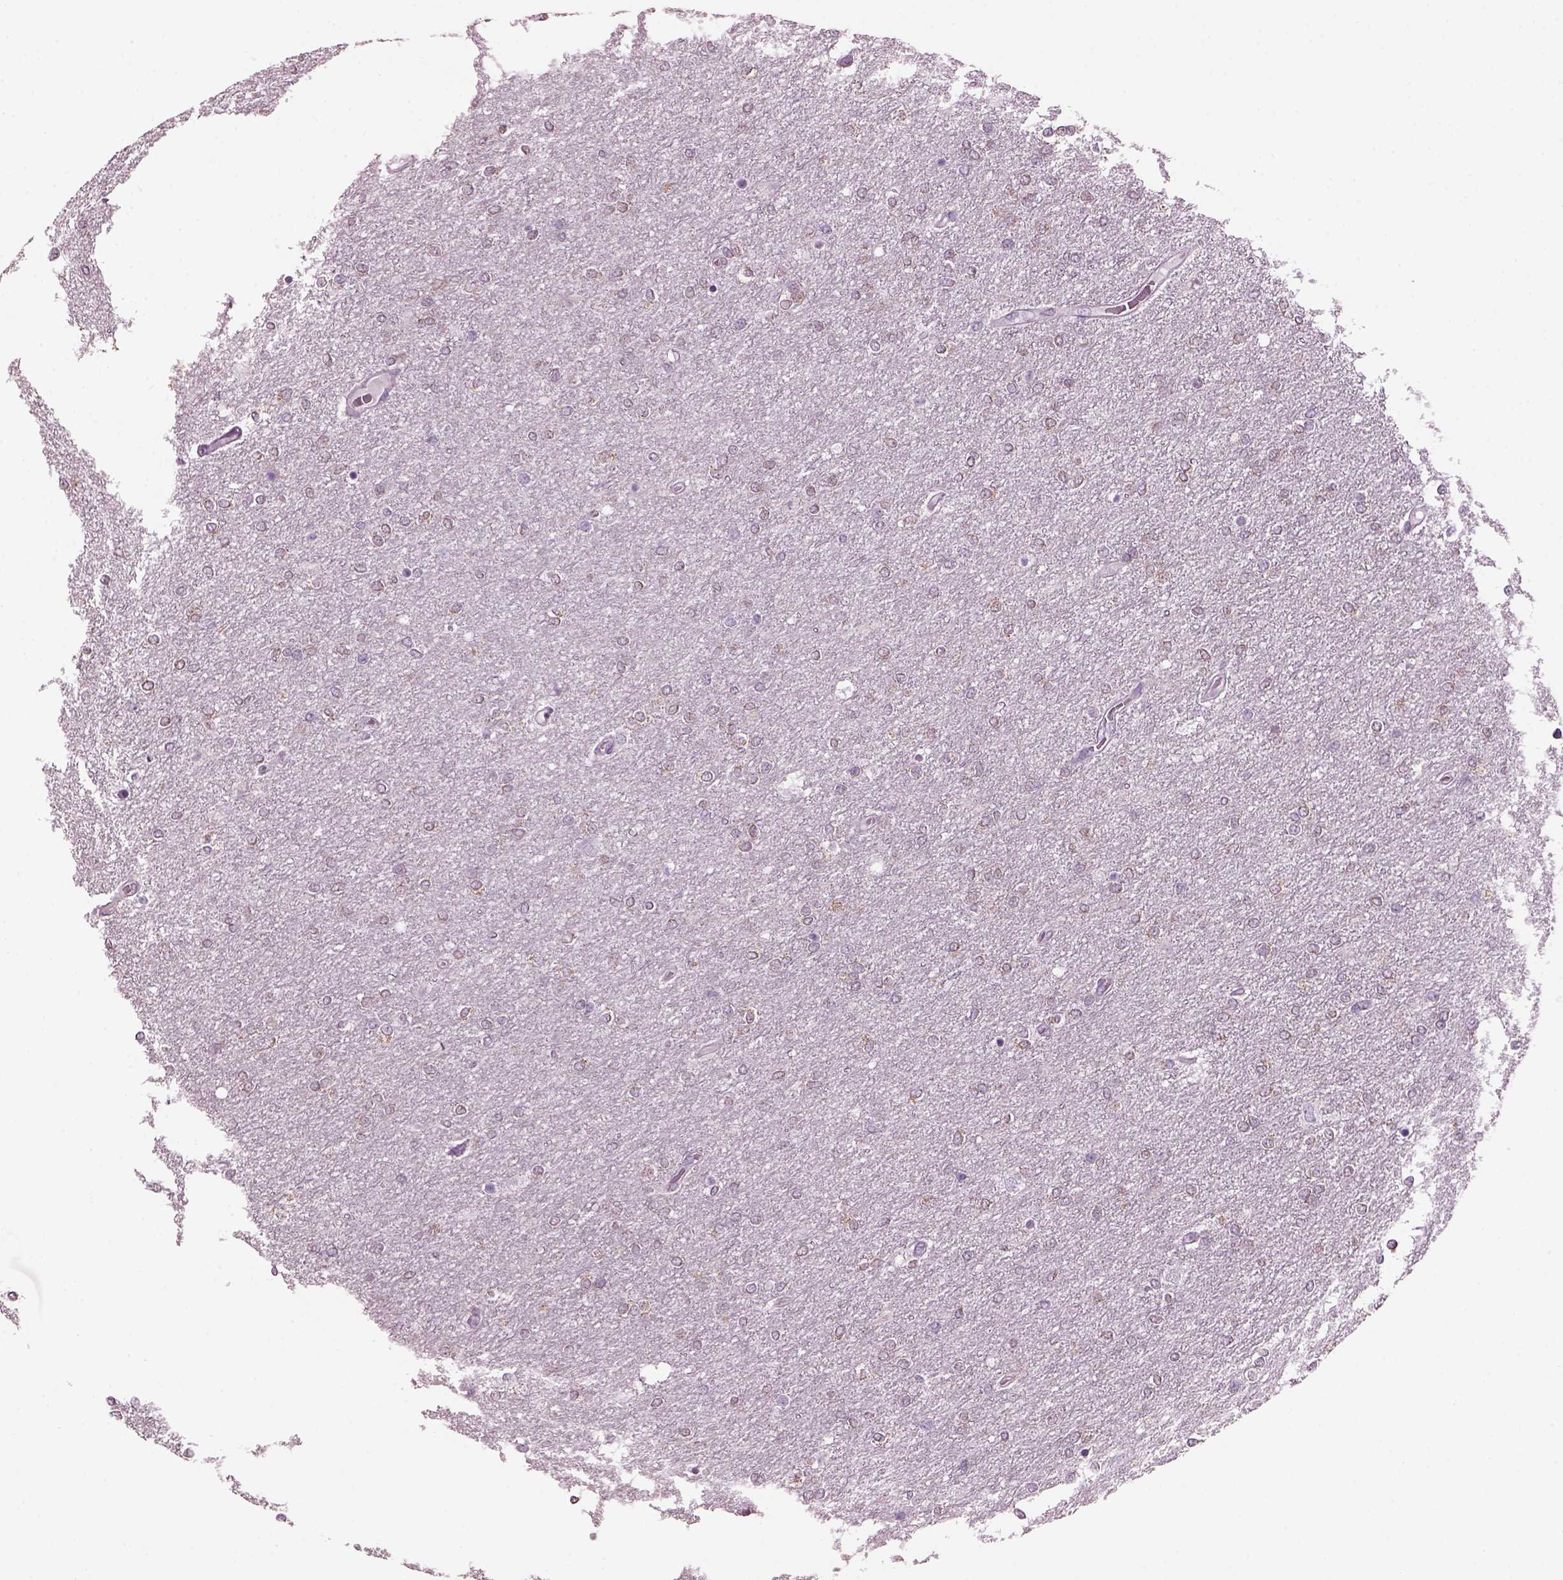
{"staining": {"intensity": "weak", "quantity": ">75%", "location": "cytoplasmic/membranous"}, "tissue": "glioma", "cell_type": "Tumor cells", "image_type": "cancer", "snomed": [{"axis": "morphology", "description": "Glioma, malignant, High grade"}, {"axis": "topography", "description": "Brain"}], "caption": "High-magnification brightfield microscopy of glioma stained with DAB (3,3'-diaminobenzidine) (brown) and counterstained with hematoxylin (blue). tumor cells exhibit weak cytoplasmic/membranous positivity is present in about>75% of cells. The protein is stained brown, and the nuclei are stained in blue (DAB IHC with brightfield microscopy, high magnification).", "gene": "PRR9", "patient": {"sex": "female", "age": 61}}